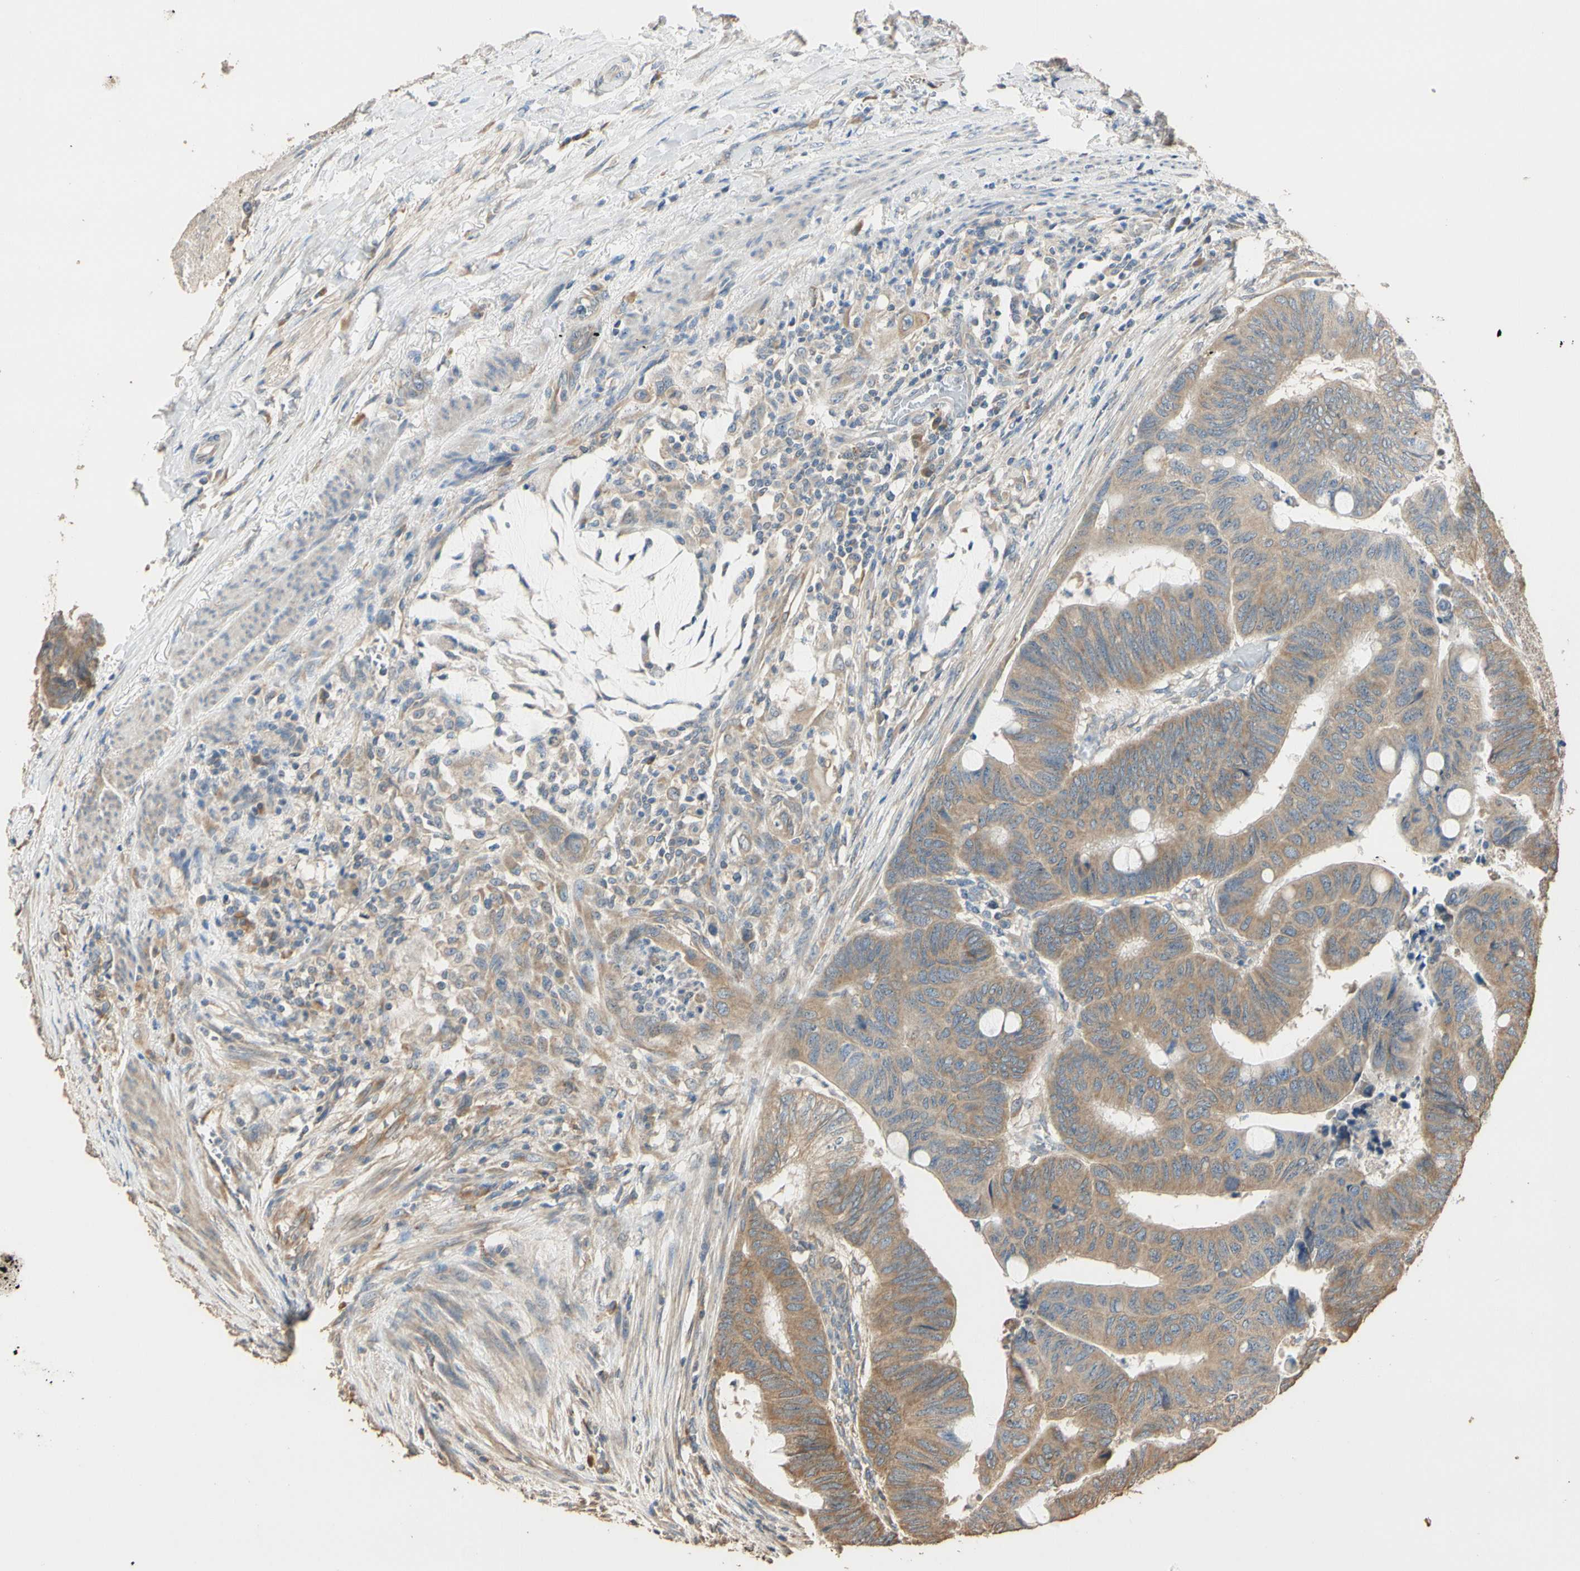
{"staining": {"intensity": "moderate", "quantity": ">75%", "location": "cytoplasmic/membranous"}, "tissue": "colorectal cancer", "cell_type": "Tumor cells", "image_type": "cancer", "snomed": [{"axis": "morphology", "description": "Normal tissue, NOS"}, {"axis": "morphology", "description": "Adenocarcinoma, NOS"}, {"axis": "topography", "description": "Rectum"}, {"axis": "topography", "description": "Peripheral nerve tissue"}], "caption": "Immunohistochemical staining of colorectal cancer demonstrates moderate cytoplasmic/membranous protein expression in about >75% of tumor cells.", "gene": "STX18", "patient": {"sex": "male", "age": 92}}